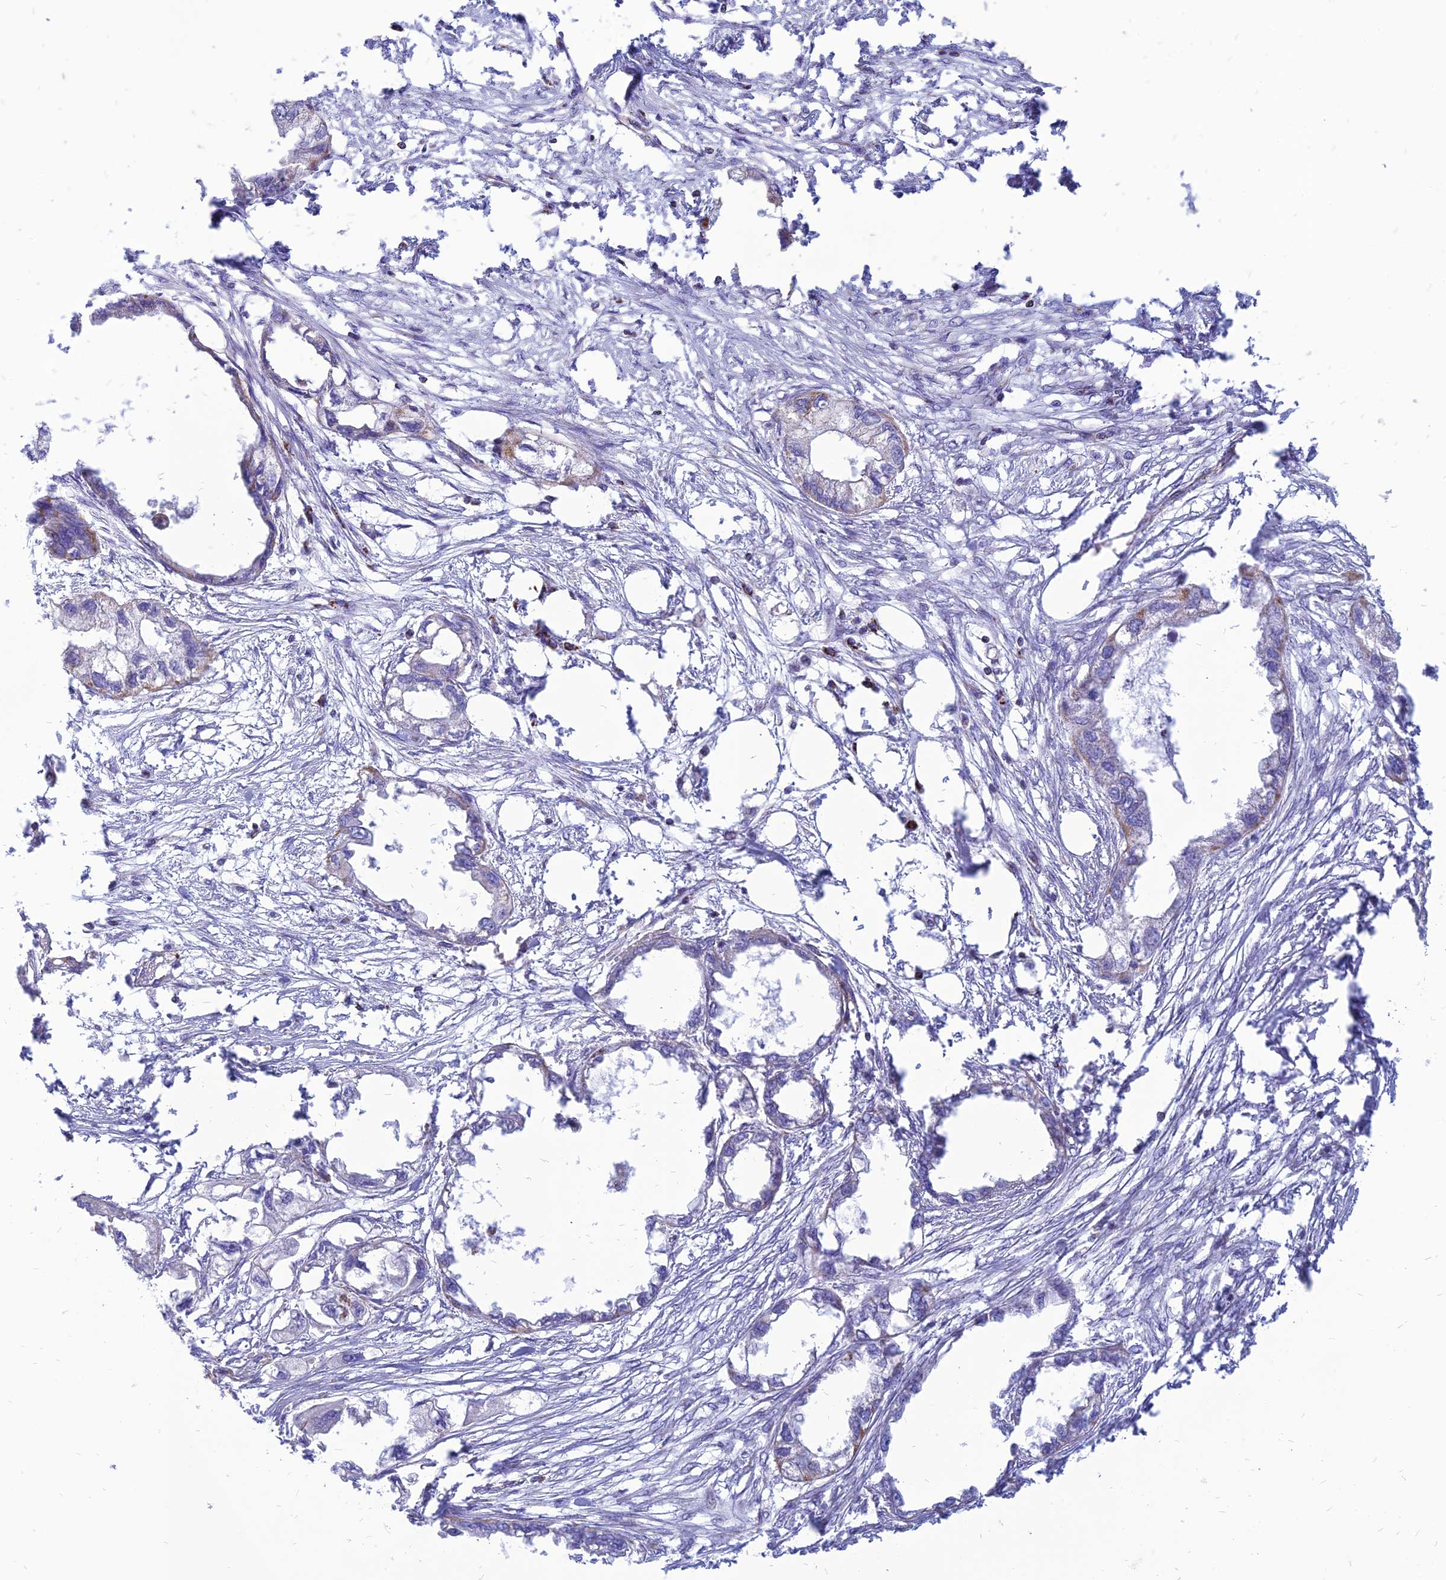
{"staining": {"intensity": "negative", "quantity": "none", "location": "none"}, "tissue": "endometrial cancer", "cell_type": "Tumor cells", "image_type": "cancer", "snomed": [{"axis": "morphology", "description": "Adenocarcinoma, NOS"}, {"axis": "morphology", "description": "Adenocarcinoma, metastatic, NOS"}, {"axis": "topography", "description": "Adipose tissue"}, {"axis": "topography", "description": "Endometrium"}], "caption": "Tumor cells are negative for brown protein staining in adenocarcinoma (endometrial). Nuclei are stained in blue.", "gene": "PACC1", "patient": {"sex": "female", "age": 67}}